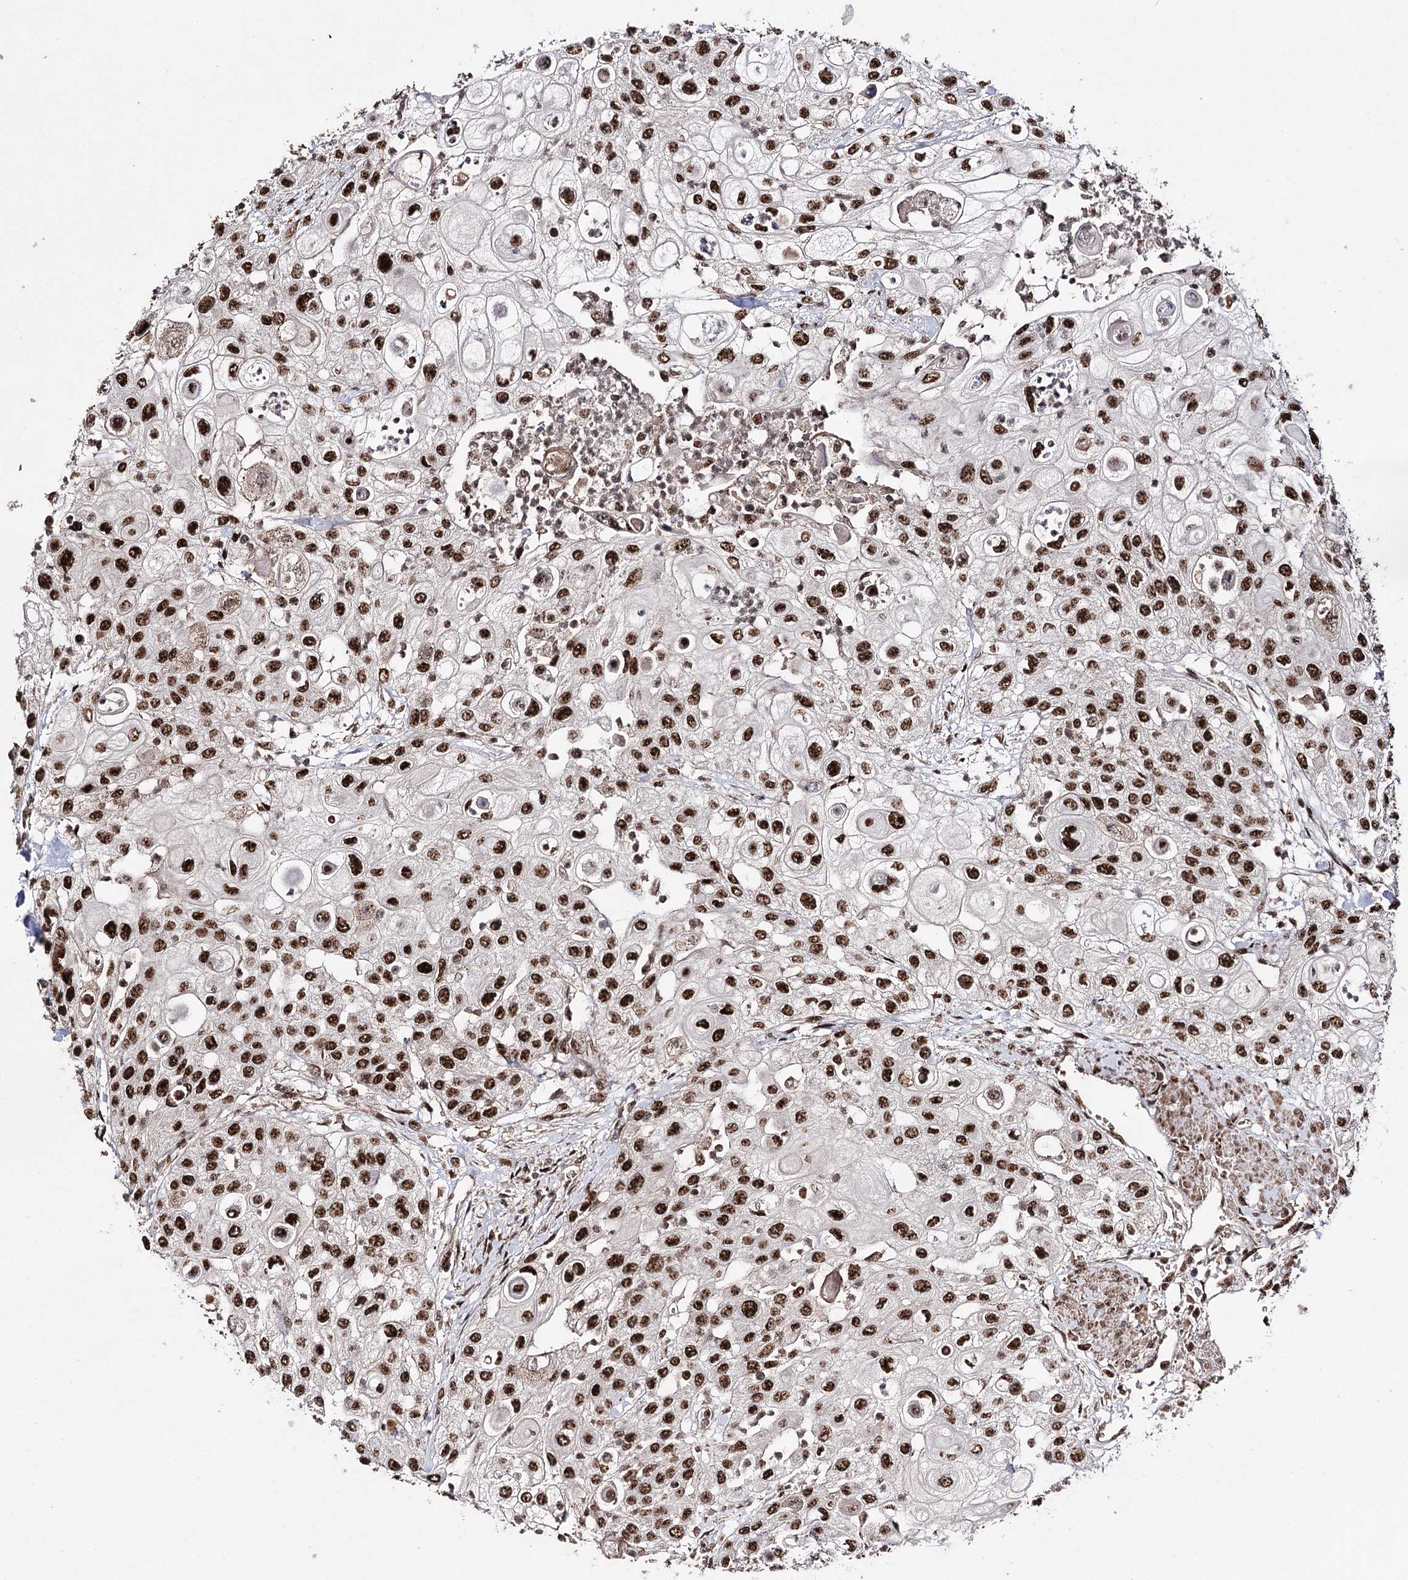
{"staining": {"intensity": "strong", "quantity": ">75%", "location": "nuclear"}, "tissue": "urothelial cancer", "cell_type": "Tumor cells", "image_type": "cancer", "snomed": [{"axis": "morphology", "description": "Urothelial carcinoma, High grade"}, {"axis": "topography", "description": "Urinary bladder"}], "caption": "Human high-grade urothelial carcinoma stained for a protein (brown) displays strong nuclear positive expression in about >75% of tumor cells.", "gene": "PRPF40A", "patient": {"sex": "female", "age": 79}}